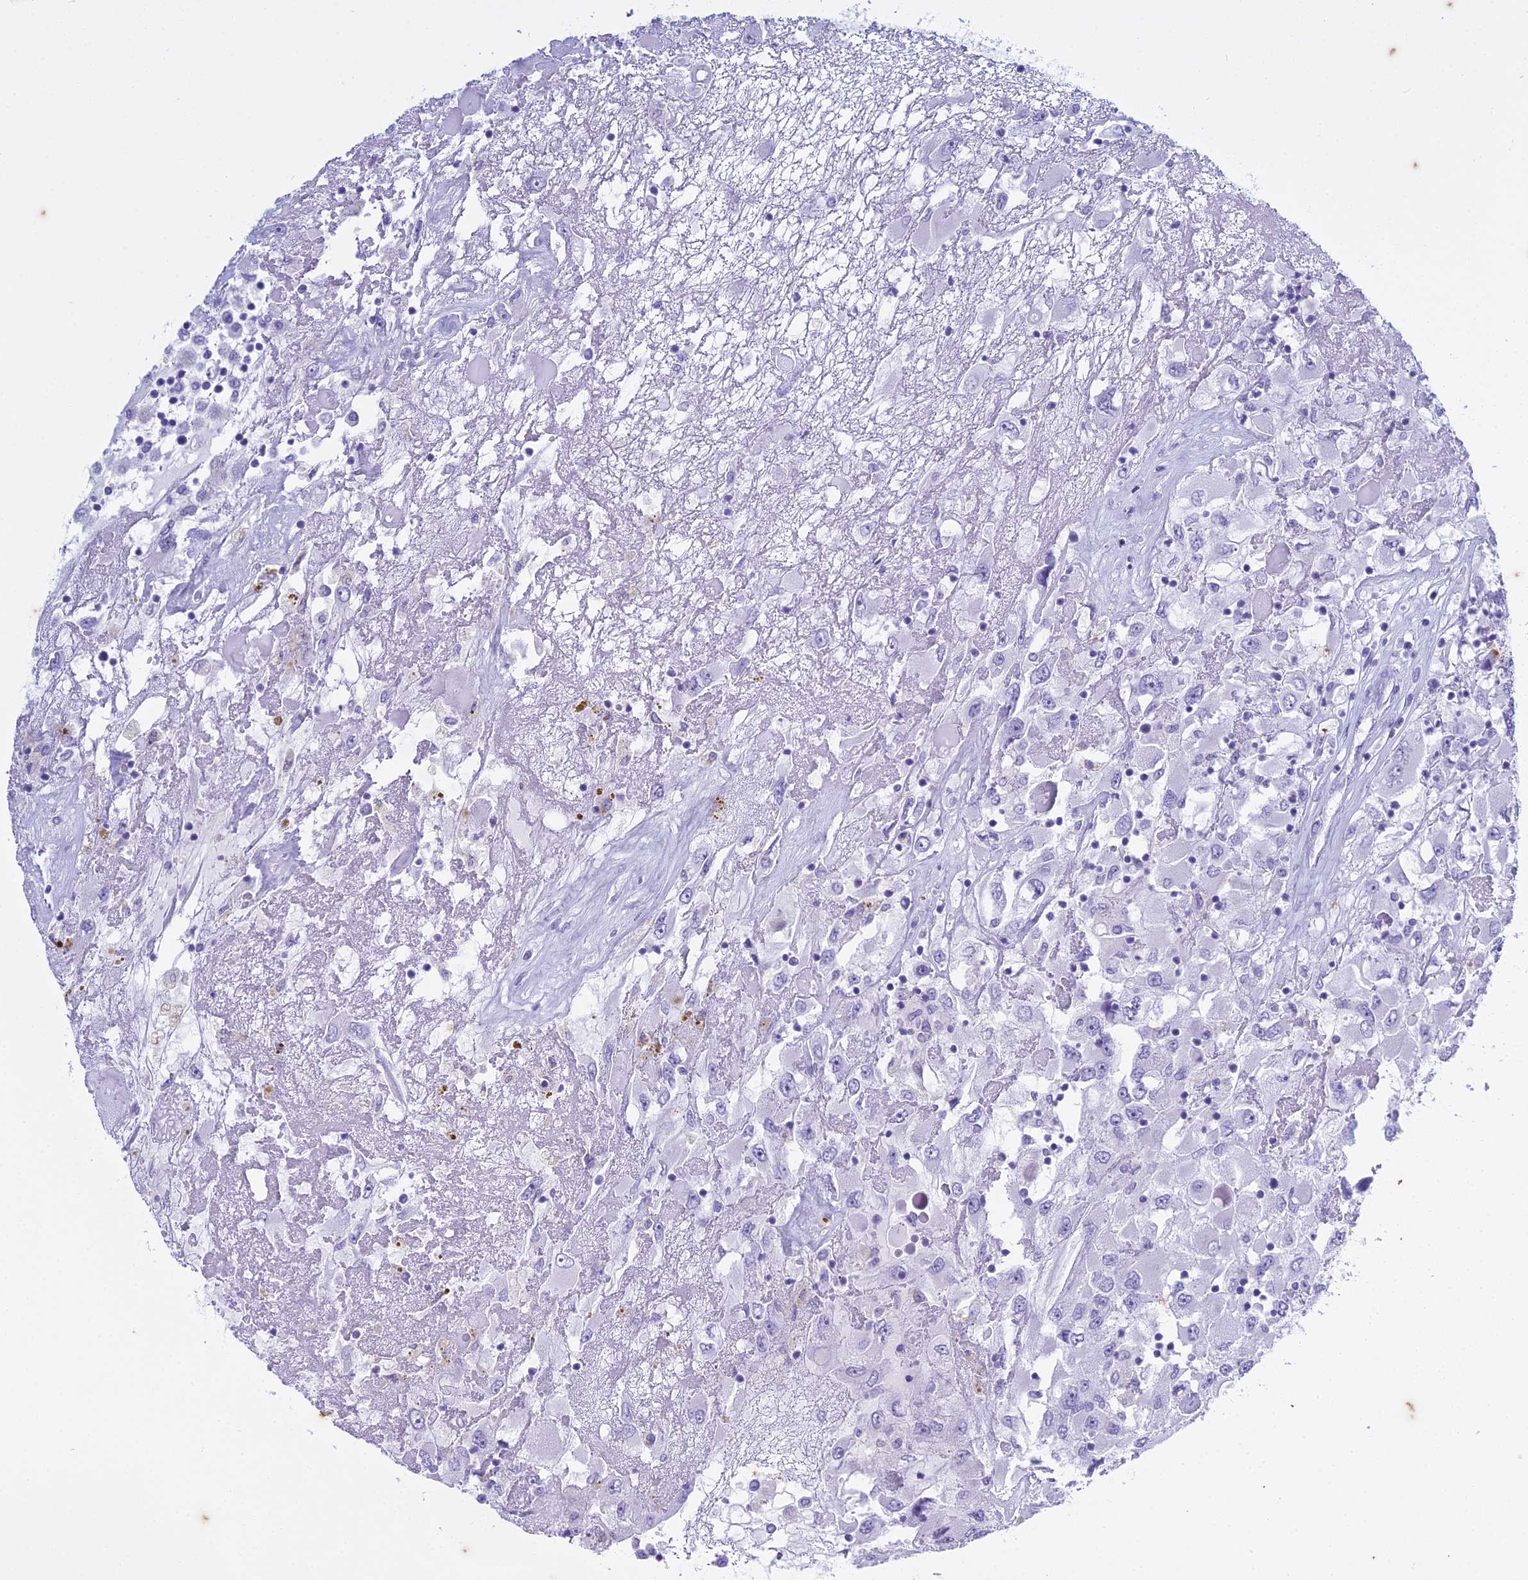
{"staining": {"intensity": "negative", "quantity": "none", "location": "none"}, "tissue": "renal cancer", "cell_type": "Tumor cells", "image_type": "cancer", "snomed": [{"axis": "morphology", "description": "Adenocarcinoma, NOS"}, {"axis": "topography", "description": "Kidney"}], "caption": "A high-resolution photomicrograph shows immunohistochemistry (IHC) staining of renal cancer, which demonstrates no significant staining in tumor cells.", "gene": "HMGB4", "patient": {"sex": "female", "age": 52}}